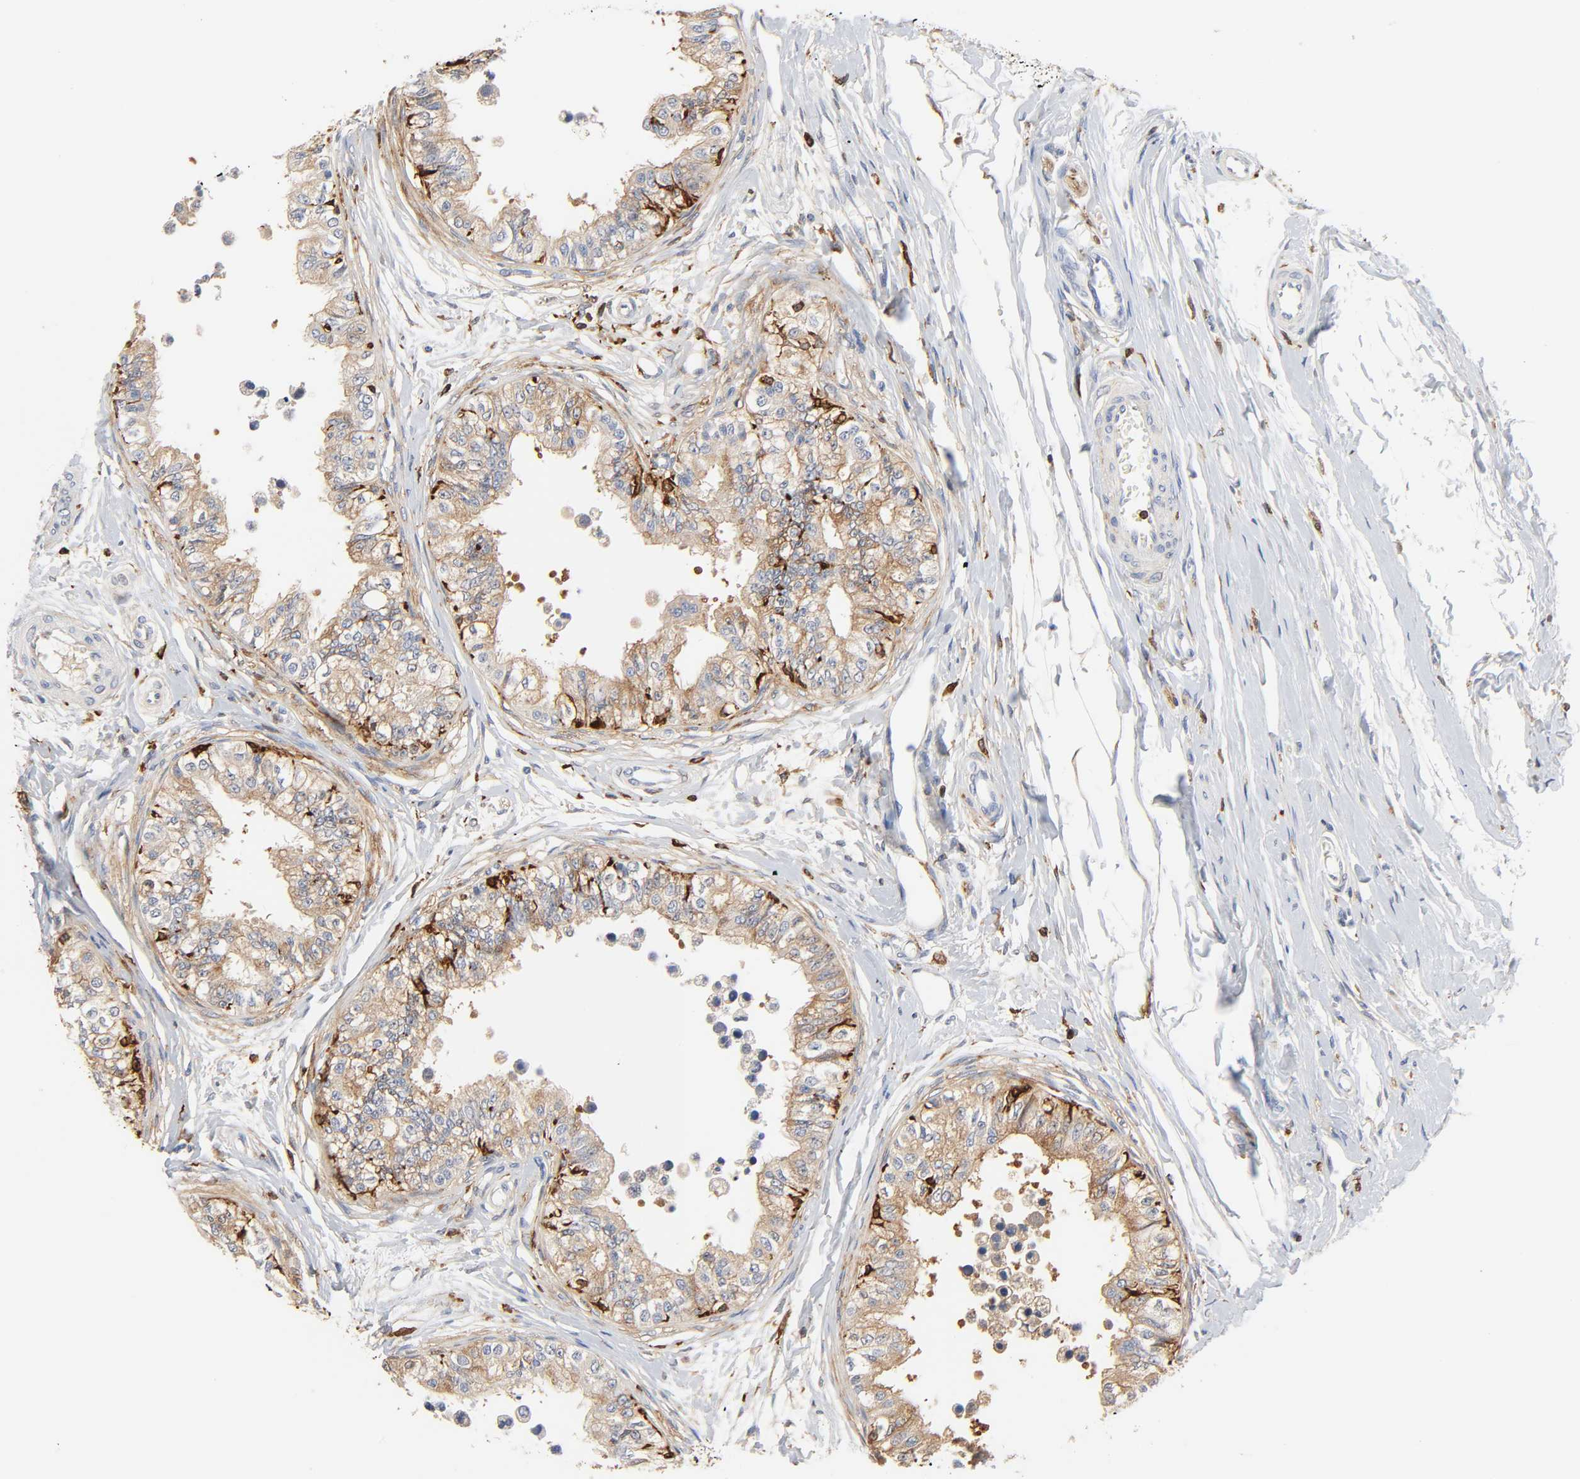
{"staining": {"intensity": "moderate", "quantity": ">75%", "location": "cytoplasmic/membranous"}, "tissue": "epididymis", "cell_type": "Glandular cells", "image_type": "normal", "snomed": [{"axis": "morphology", "description": "Normal tissue, NOS"}, {"axis": "morphology", "description": "Adenocarcinoma, metastatic, NOS"}, {"axis": "topography", "description": "Testis"}, {"axis": "topography", "description": "Epididymis"}], "caption": "Immunohistochemical staining of unremarkable human epididymis shows >75% levels of moderate cytoplasmic/membranous protein staining in approximately >75% of glandular cells. (IHC, brightfield microscopy, high magnification).", "gene": "BIN1", "patient": {"sex": "male", "age": 26}}